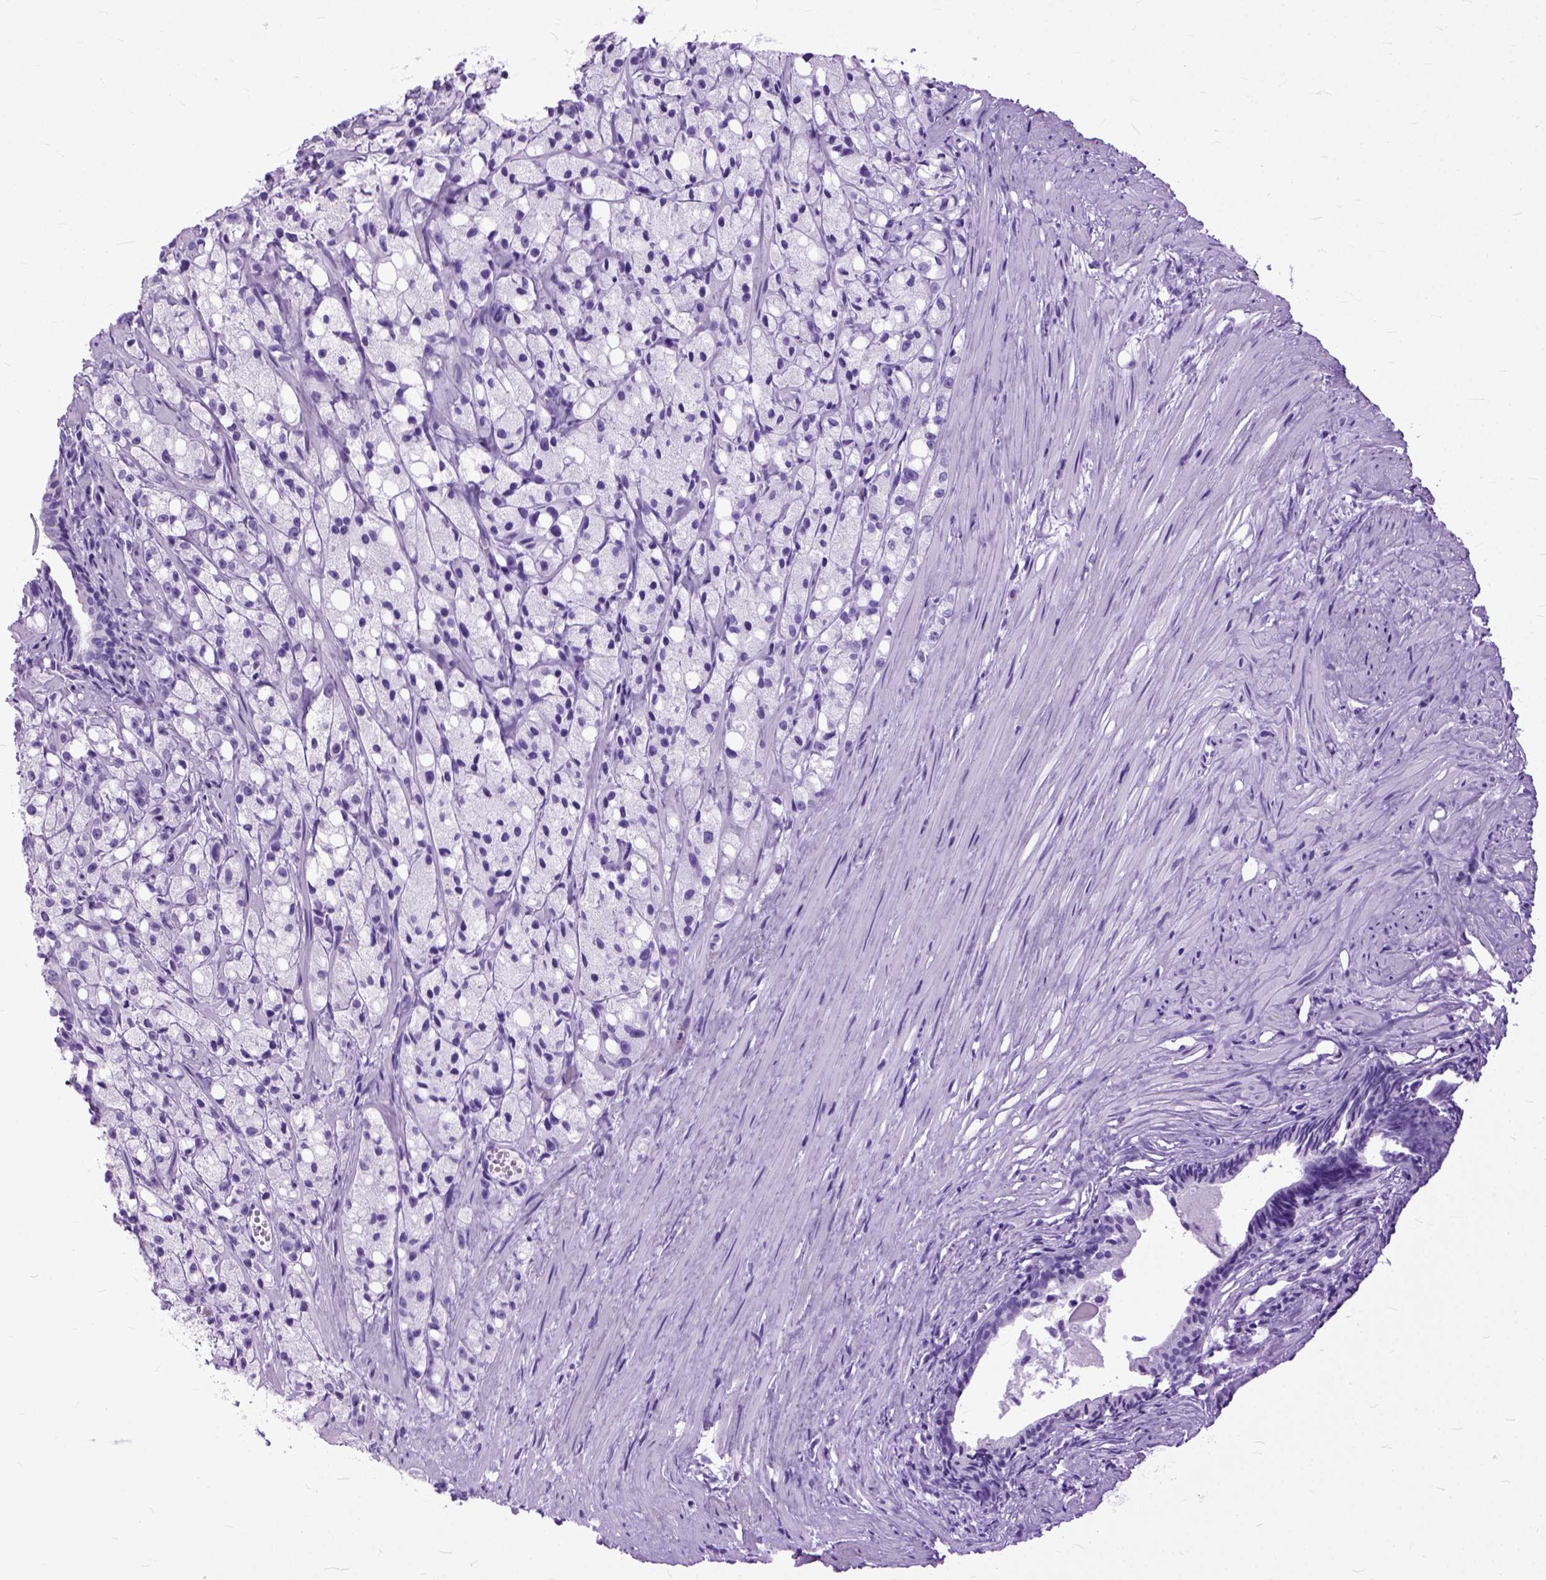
{"staining": {"intensity": "negative", "quantity": "none", "location": "none"}, "tissue": "prostate cancer", "cell_type": "Tumor cells", "image_type": "cancer", "snomed": [{"axis": "morphology", "description": "Adenocarcinoma, High grade"}, {"axis": "topography", "description": "Prostate"}], "caption": "High power microscopy photomicrograph of an immunohistochemistry (IHC) histopathology image of prostate cancer (high-grade adenocarcinoma), revealing no significant staining in tumor cells.", "gene": "GNGT1", "patient": {"sex": "male", "age": 75}}